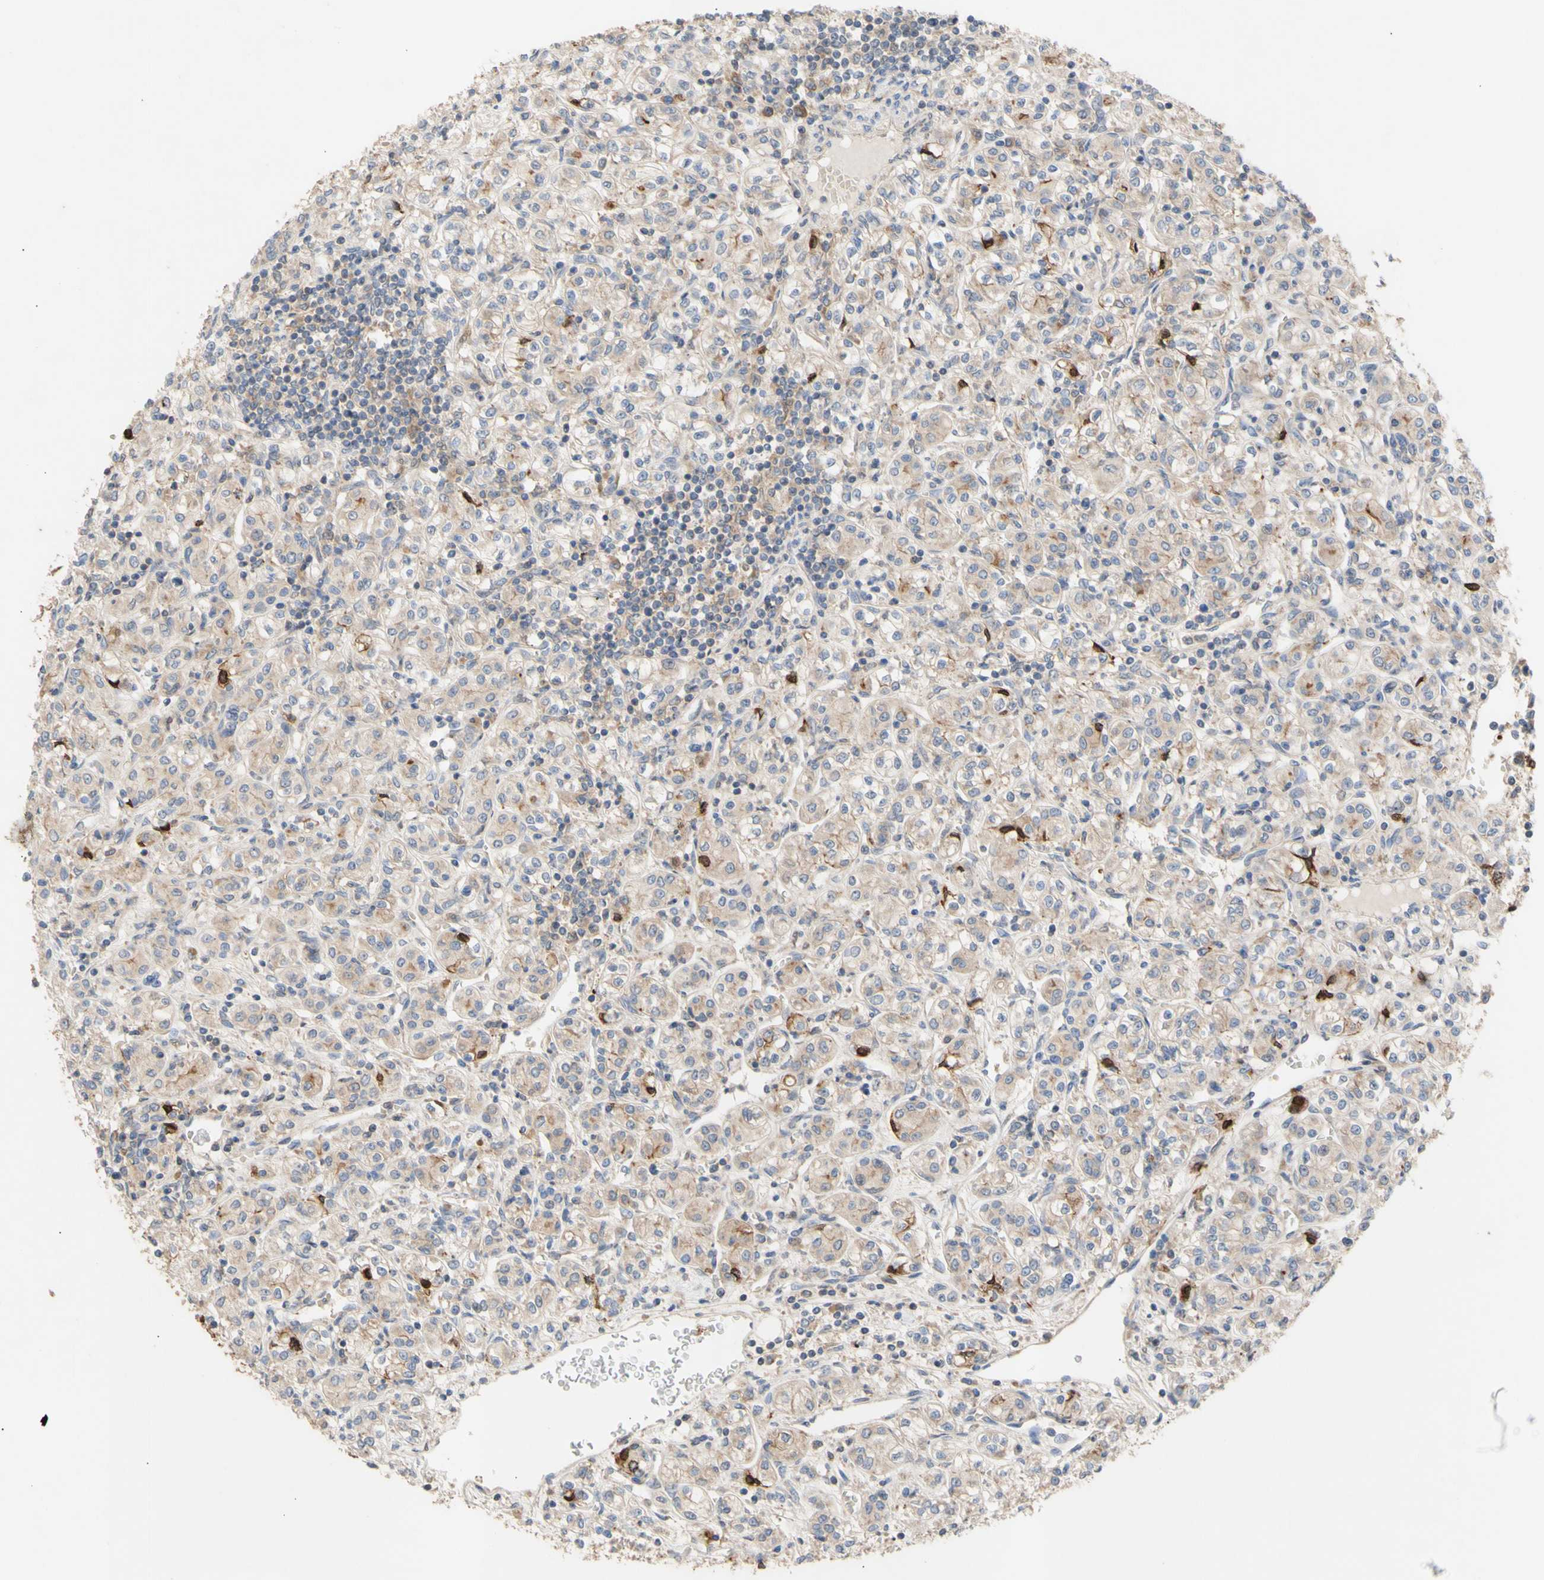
{"staining": {"intensity": "weak", "quantity": "25%-75%", "location": "cytoplasmic/membranous"}, "tissue": "renal cancer", "cell_type": "Tumor cells", "image_type": "cancer", "snomed": [{"axis": "morphology", "description": "Adenocarcinoma, NOS"}, {"axis": "topography", "description": "Kidney"}], "caption": "Renal cancer (adenocarcinoma) was stained to show a protein in brown. There is low levels of weak cytoplasmic/membranous positivity in approximately 25%-75% of tumor cells.", "gene": "EIF2S3", "patient": {"sex": "male", "age": 77}}